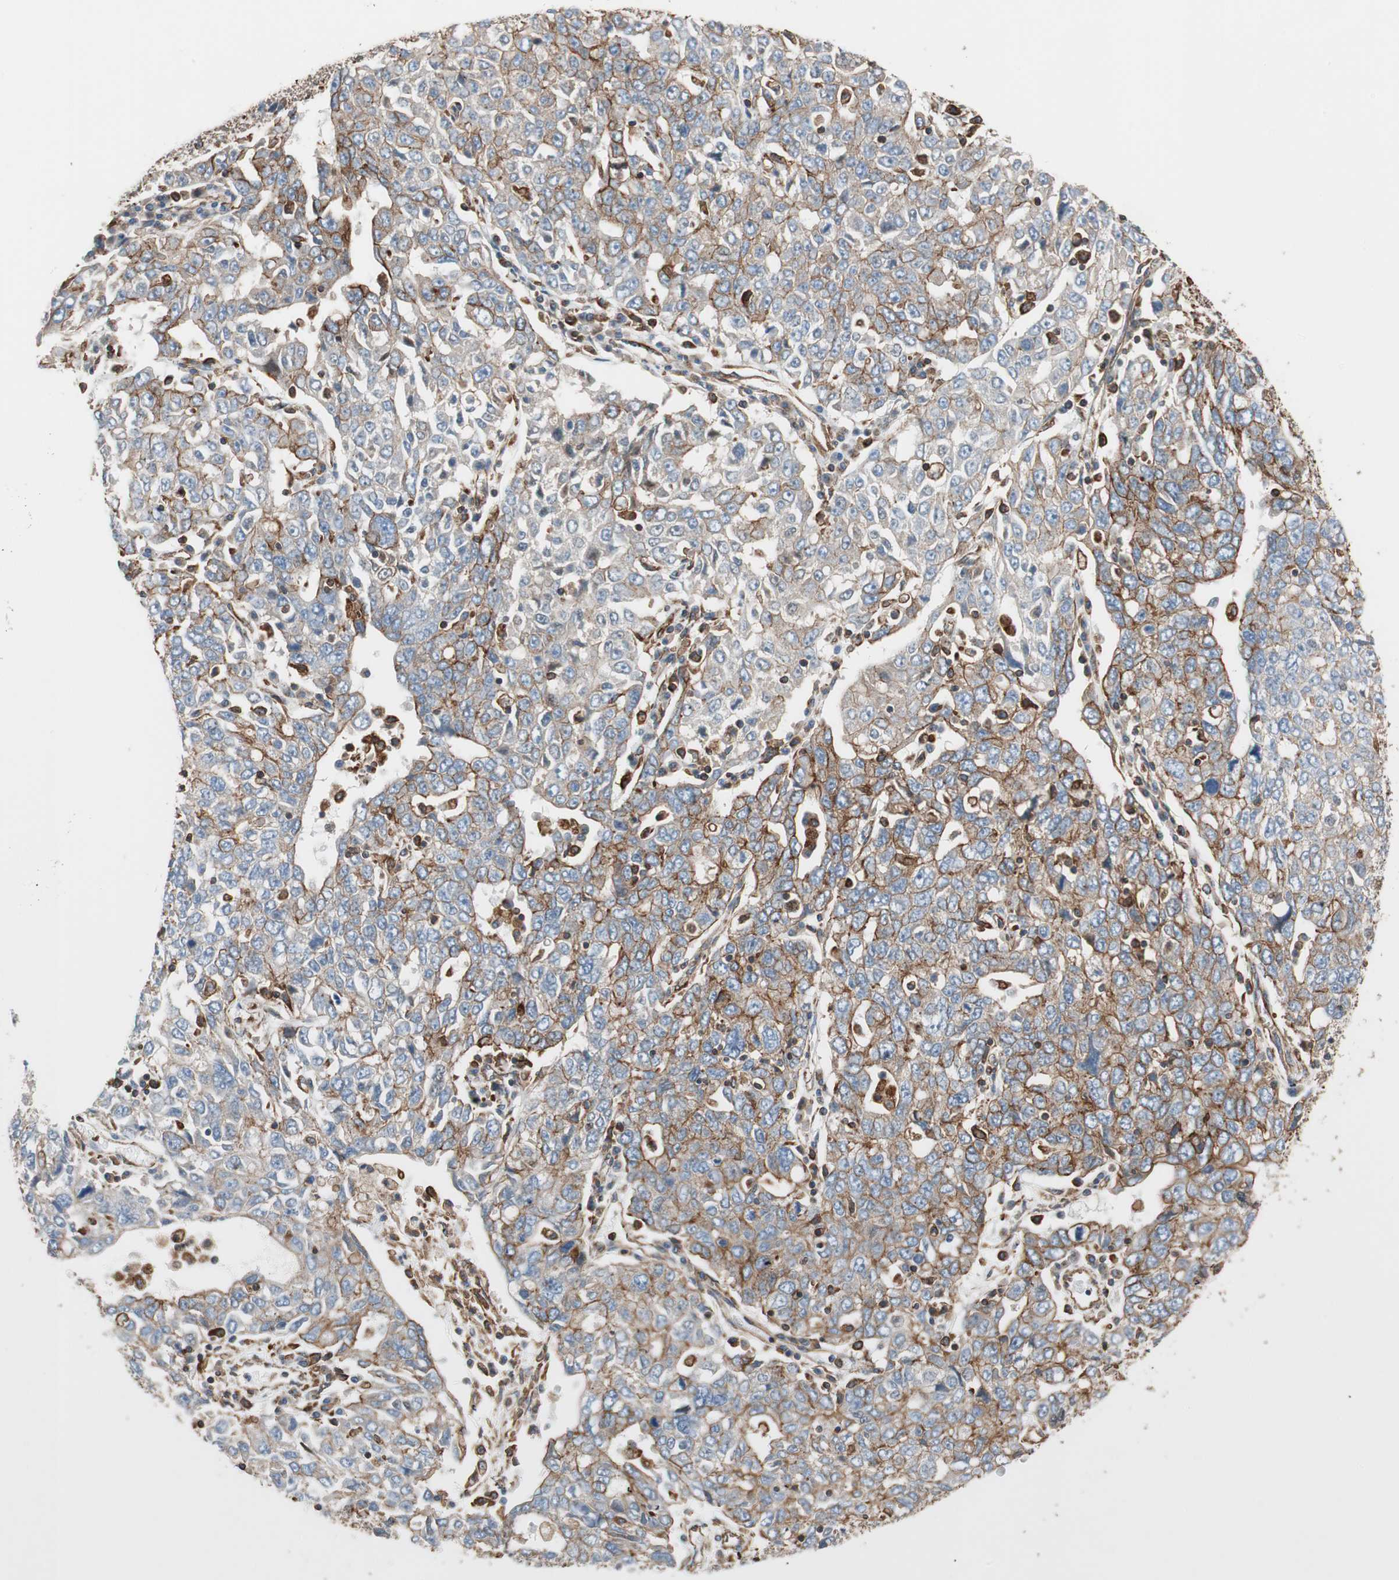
{"staining": {"intensity": "moderate", "quantity": ">75%", "location": "cytoplasmic/membranous"}, "tissue": "ovarian cancer", "cell_type": "Tumor cells", "image_type": "cancer", "snomed": [{"axis": "morphology", "description": "Carcinoma, endometroid"}, {"axis": "topography", "description": "Ovary"}], "caption": "This histopathology image reveals immunohistochemistry (IHC) staining of ovarian endometroid carcinoma, with medium moderate cytoplasmic/membranous expression in about >75% of tumor cells.", "gene": "TCTA", "patient": {"sex": "female", "age": 62}}